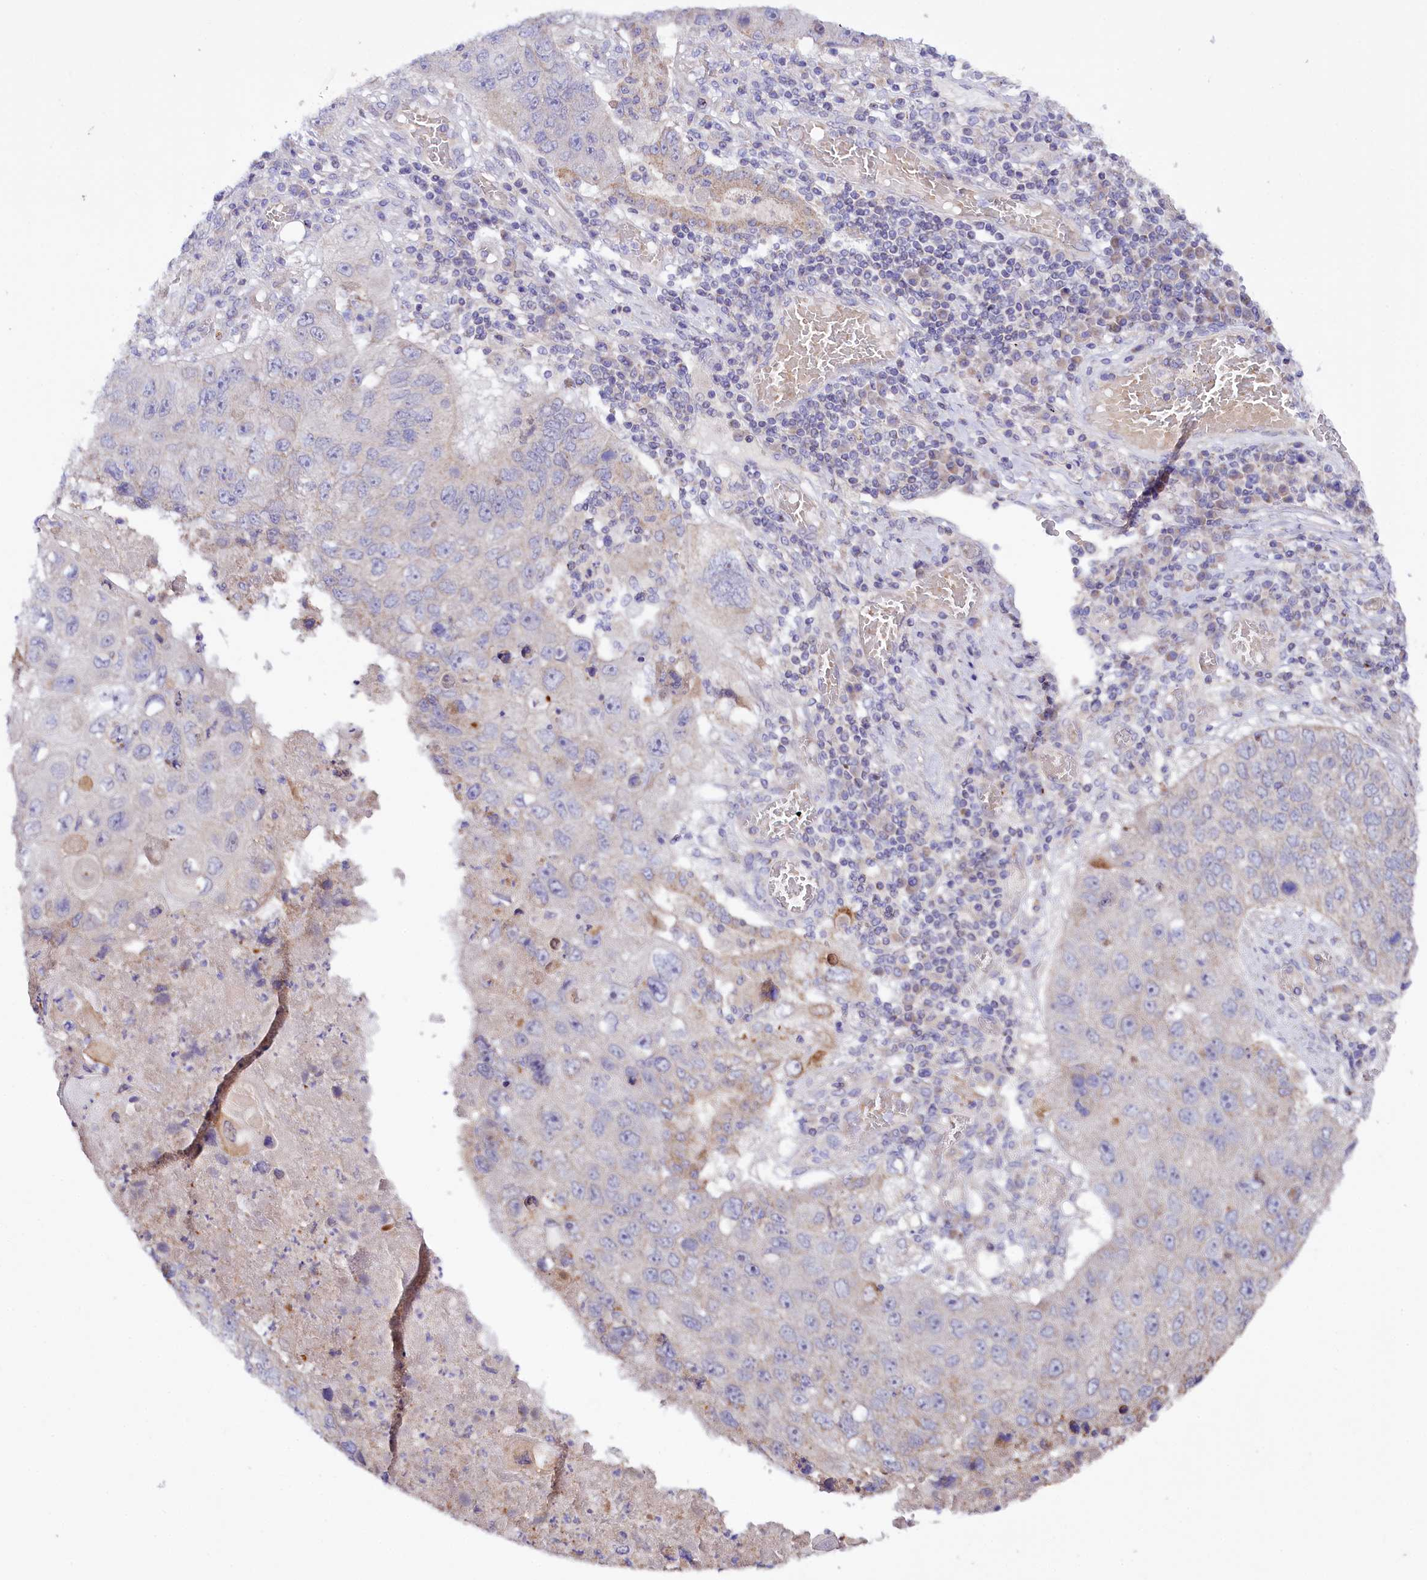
{"staining": {"intensity": "negative", "quantity": "none", "location": "none"}, "tissue": "lung cancer", "cell_type": "Tumor cells", "image_type": "cancer", "snomed": [{"axis": "morphology", "description": "Squamous cell carcinoma, NOS"}, {"axis": "topography", "description": "Lung"}], "caption": "Squamous cell carcinoma (lung) was stained to show a protein in brown. There is no significant staining in tumor cells.", "gene": "ZNF45", "patient": {"sex": "male", "age": 61}}